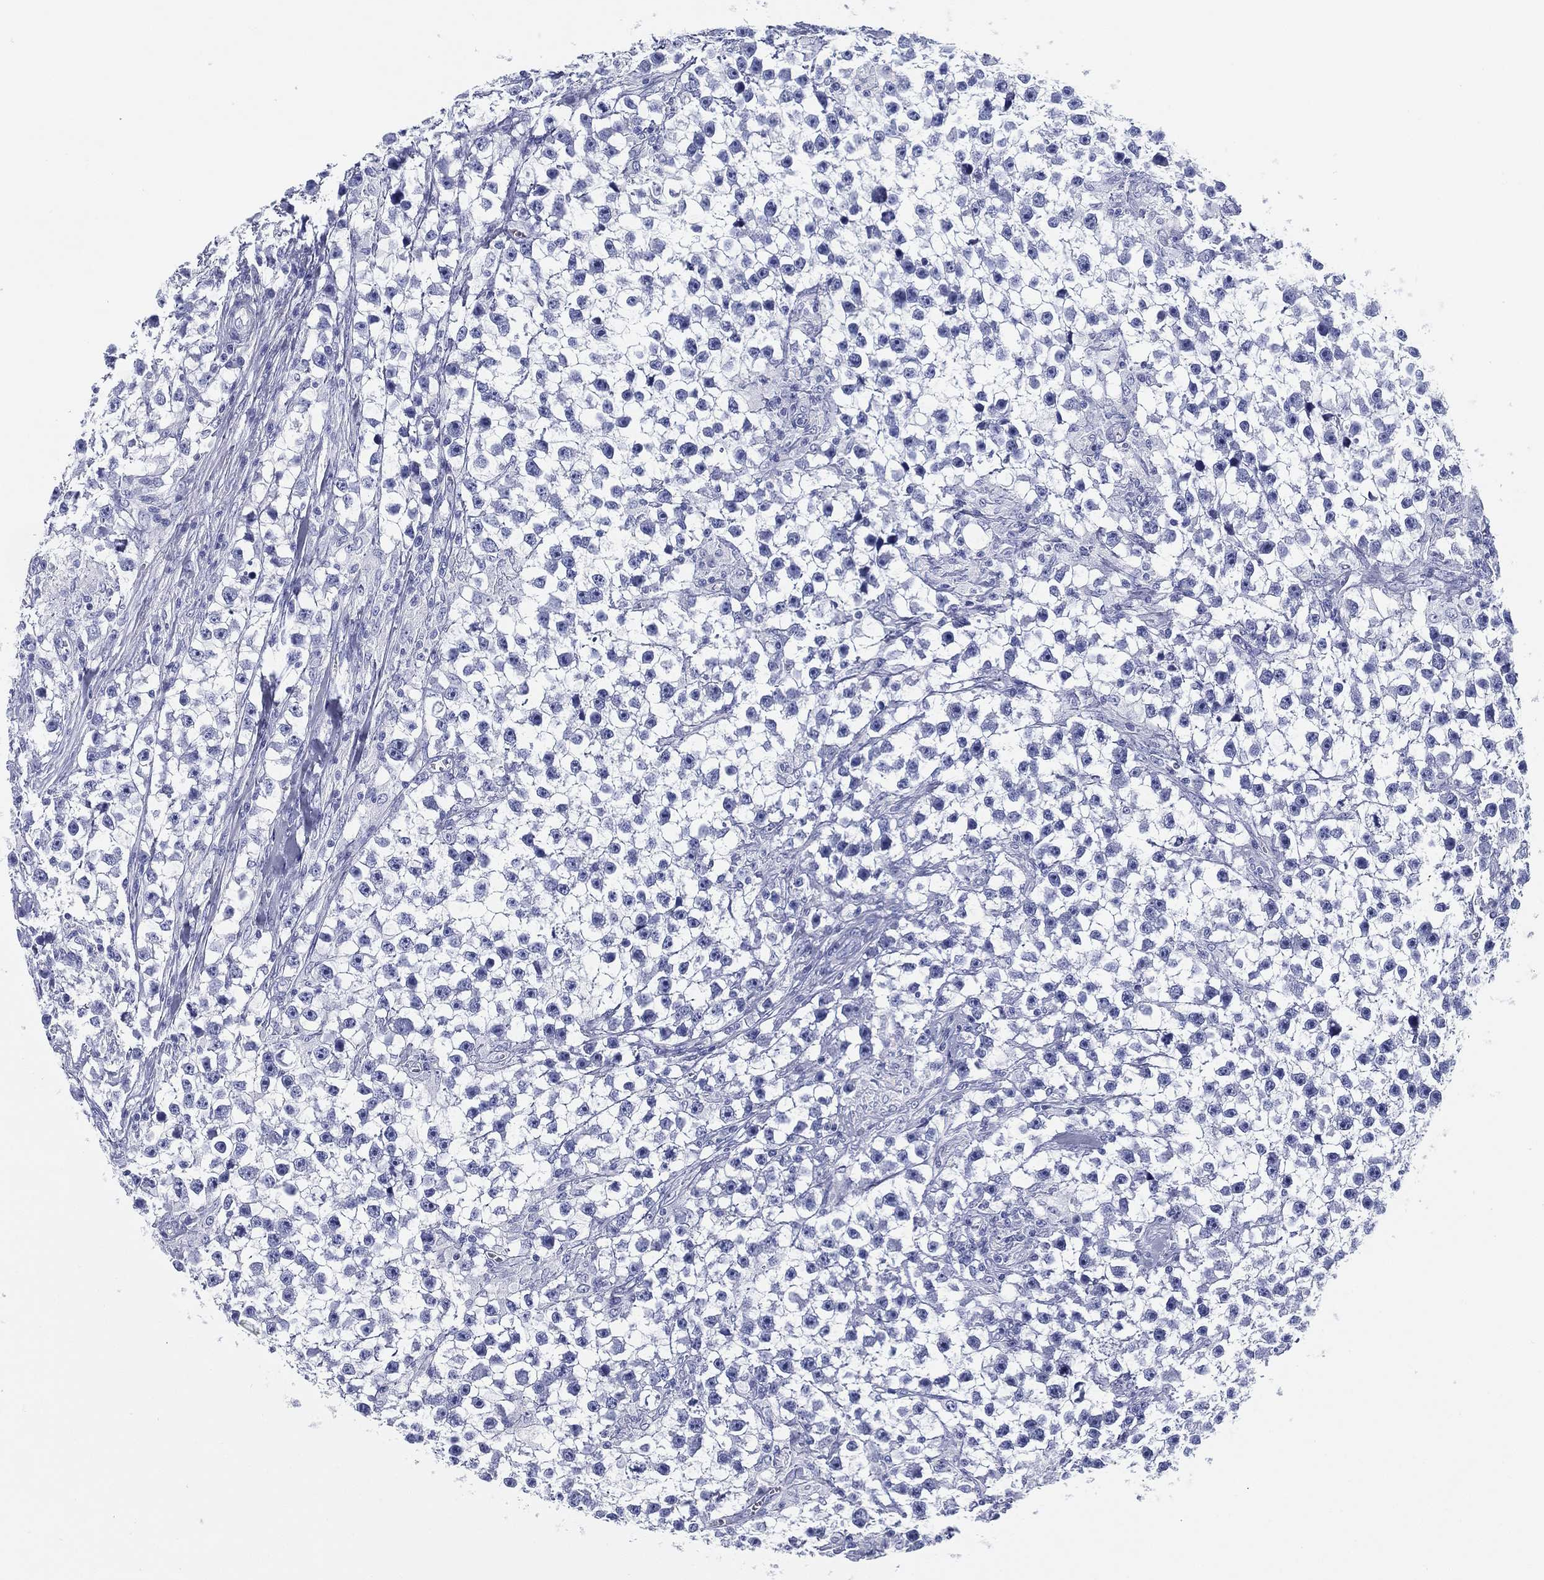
{"staining": {"intensity": "negative", "quantity": "none", "location": "none"}, "tissue": "testis cancer", "cell_type": "Tumor cells", "image_type": "cancer", "snomed": [{"axis": "morphology", "description": "Seminoma, NOS"}, {"axis": "topography", "description": "Testis"}], "caption": "Tumor cells show no significant protein expression in seminoma (testis).", "gene": "TMEM252", "patient": {"sex": "male", "age": 59}}